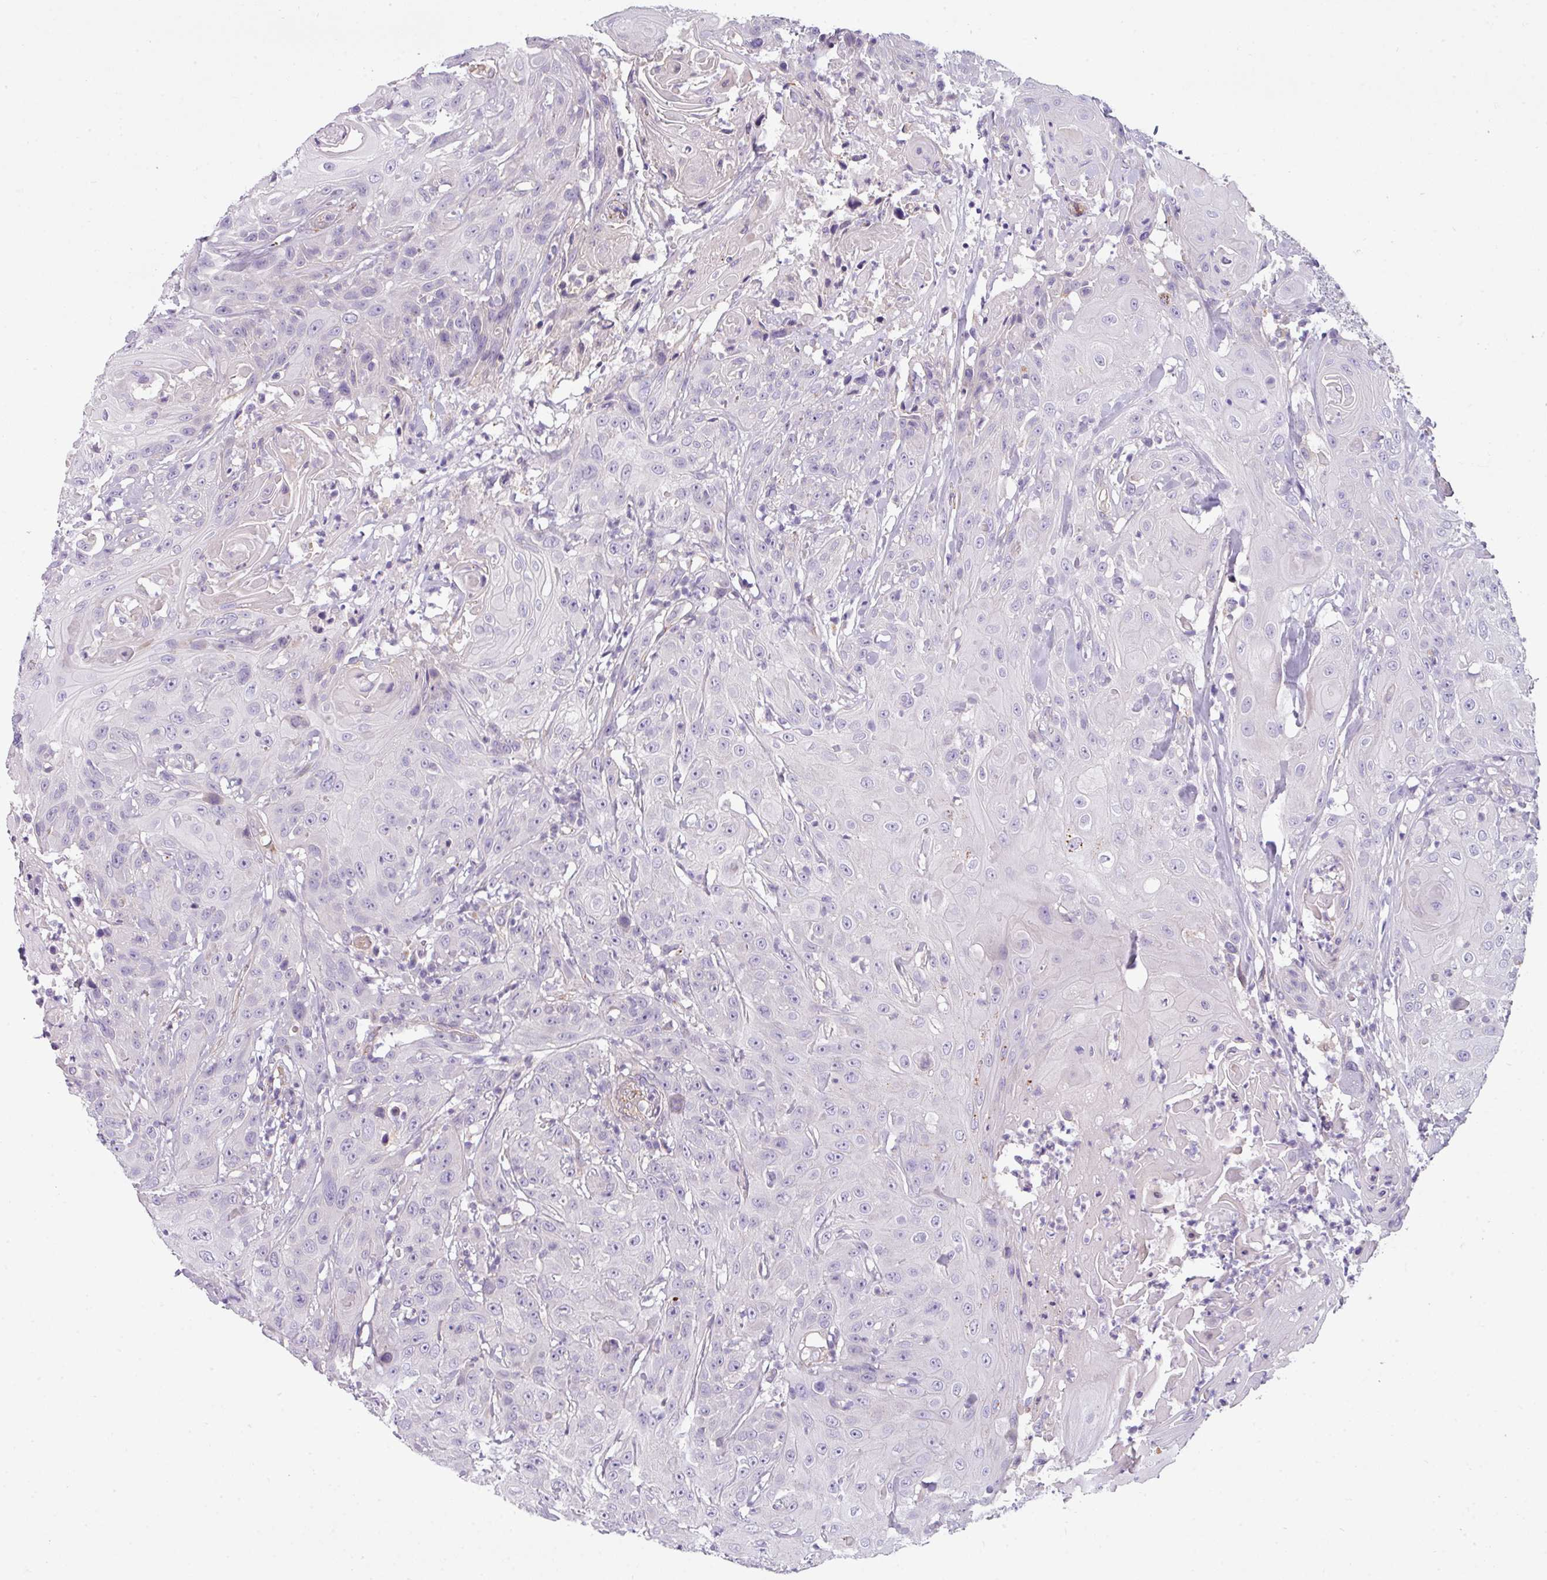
{"staining": {"intensity": "negative", "quantity": "none", "location": "none"}, "tissue": "head and neck cancer", "cell_type": "Tumor cells", "image_type": "cancer", "snomed": [{"axis": "morphology", "description": "Squamous cell carcinoma, NOS"}, {"axis": "topography", "description": "Skin"}, {"axis": "topography", "description": "Head-Neck"}], "caption": "Immunohistochemical staining of human squamous cell carcinoma (head and neck) reveals no significant expression in tumor cells.", "gene": "BUD23", "patient": {"sex": "male", "age": 80}}